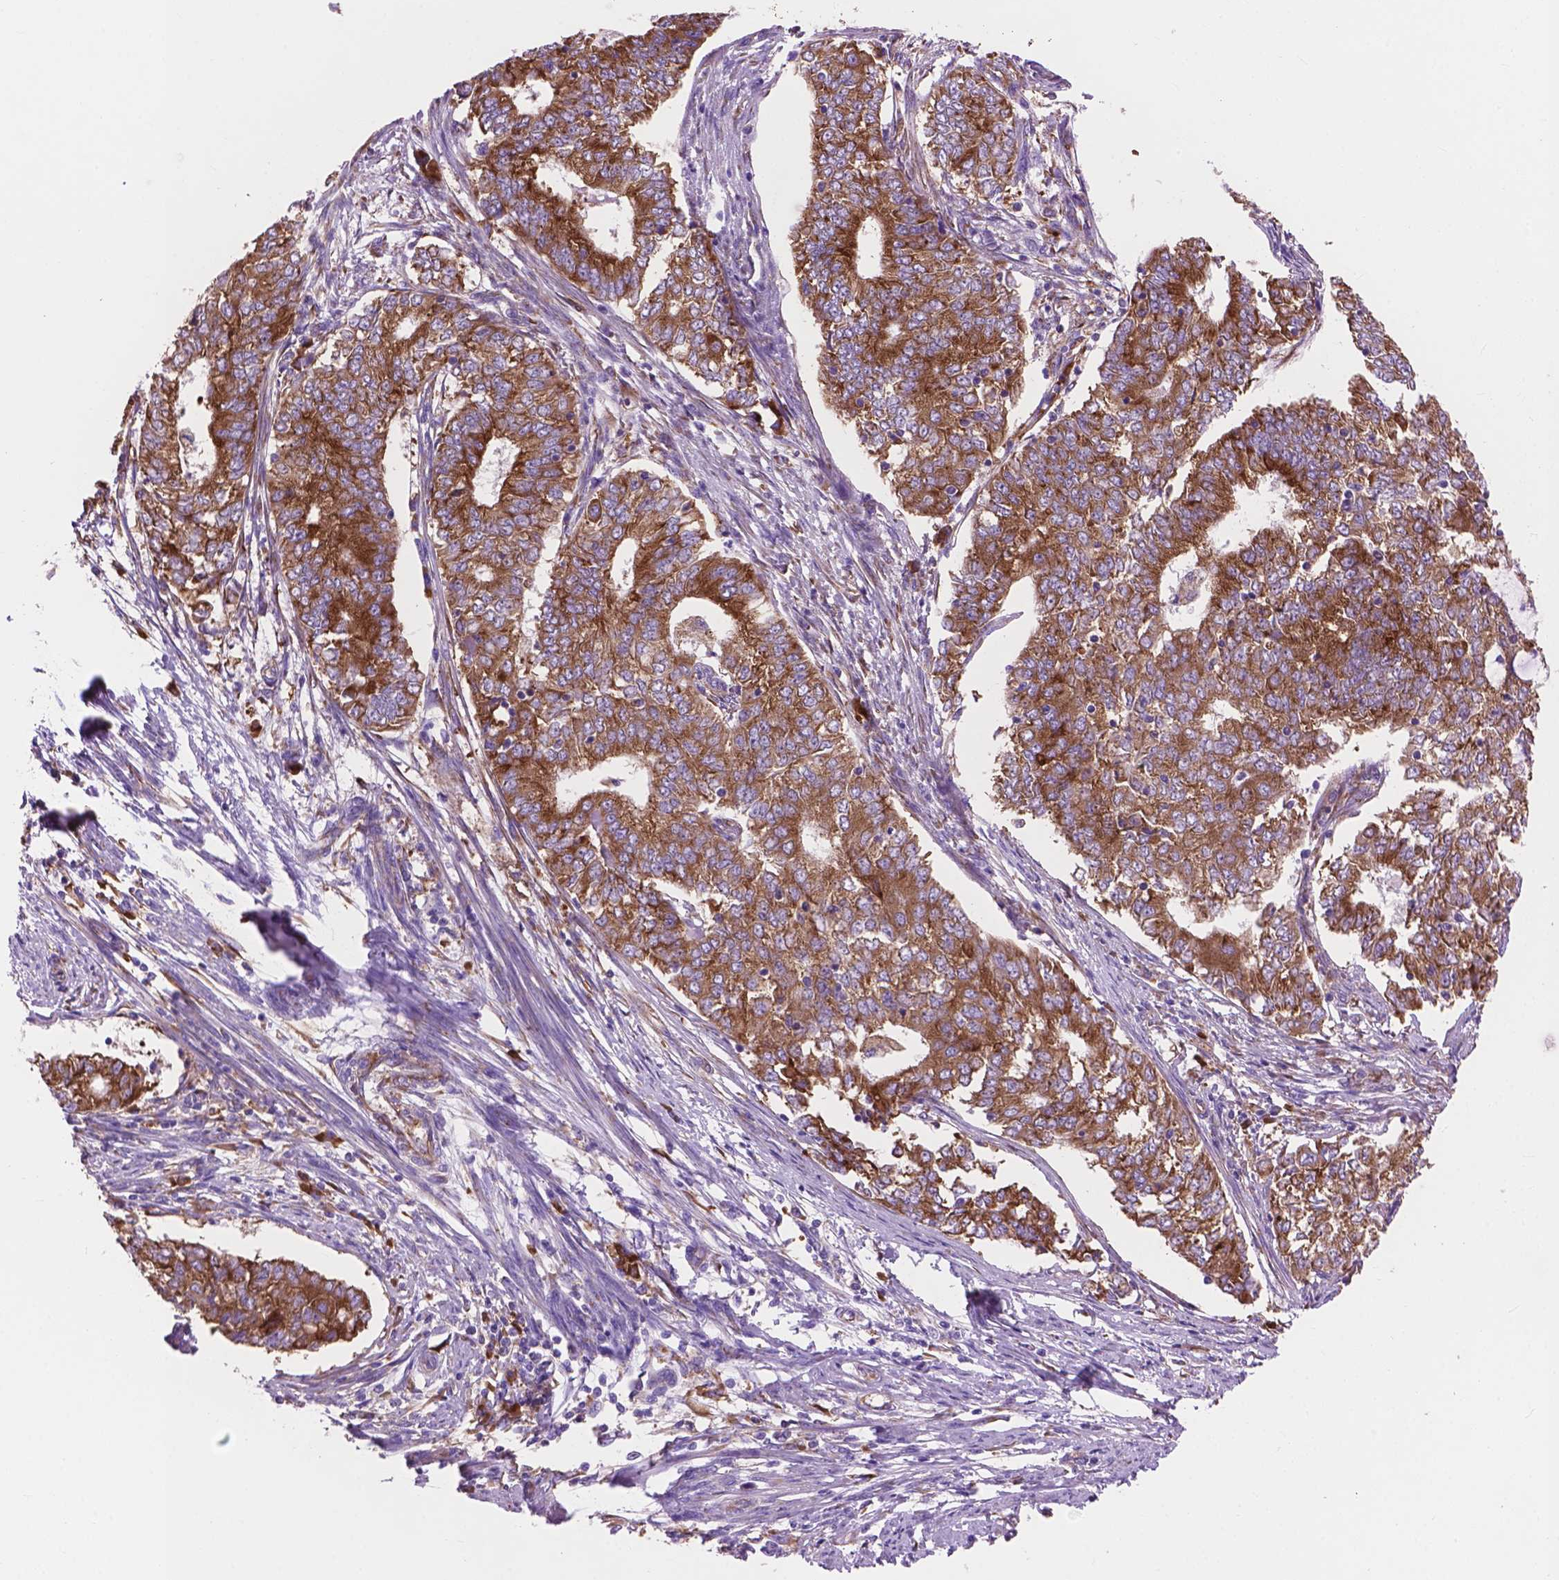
{"staining": {"intensity": "moderate", "quantity": ">75%", "location": "cytoplasmic/membranous"}, "tissue": "endometrial cancer", "cell_type": "Tumor cells", "image_type": "cancer", "snomed": [{"axis": "morphology", "description": "Adenocarcinoma, NOS"}, {"axis": "topography", "description": "Endometrium"}], "caption": "The histopathology image displays immunohistochemical staining of adenocarcinoma (endometrial). There is moderate cytoplasmic/membranous expression is identified in about >75% of tumor cells. The staining was performed using DAB (3,3'-diaminobenzidine), with brown indicating positive protein expression. Nuclei are stained blue with hematoxylin.", "gene": "RPL37A", "patient": {"sex": "female", "age": 62}}